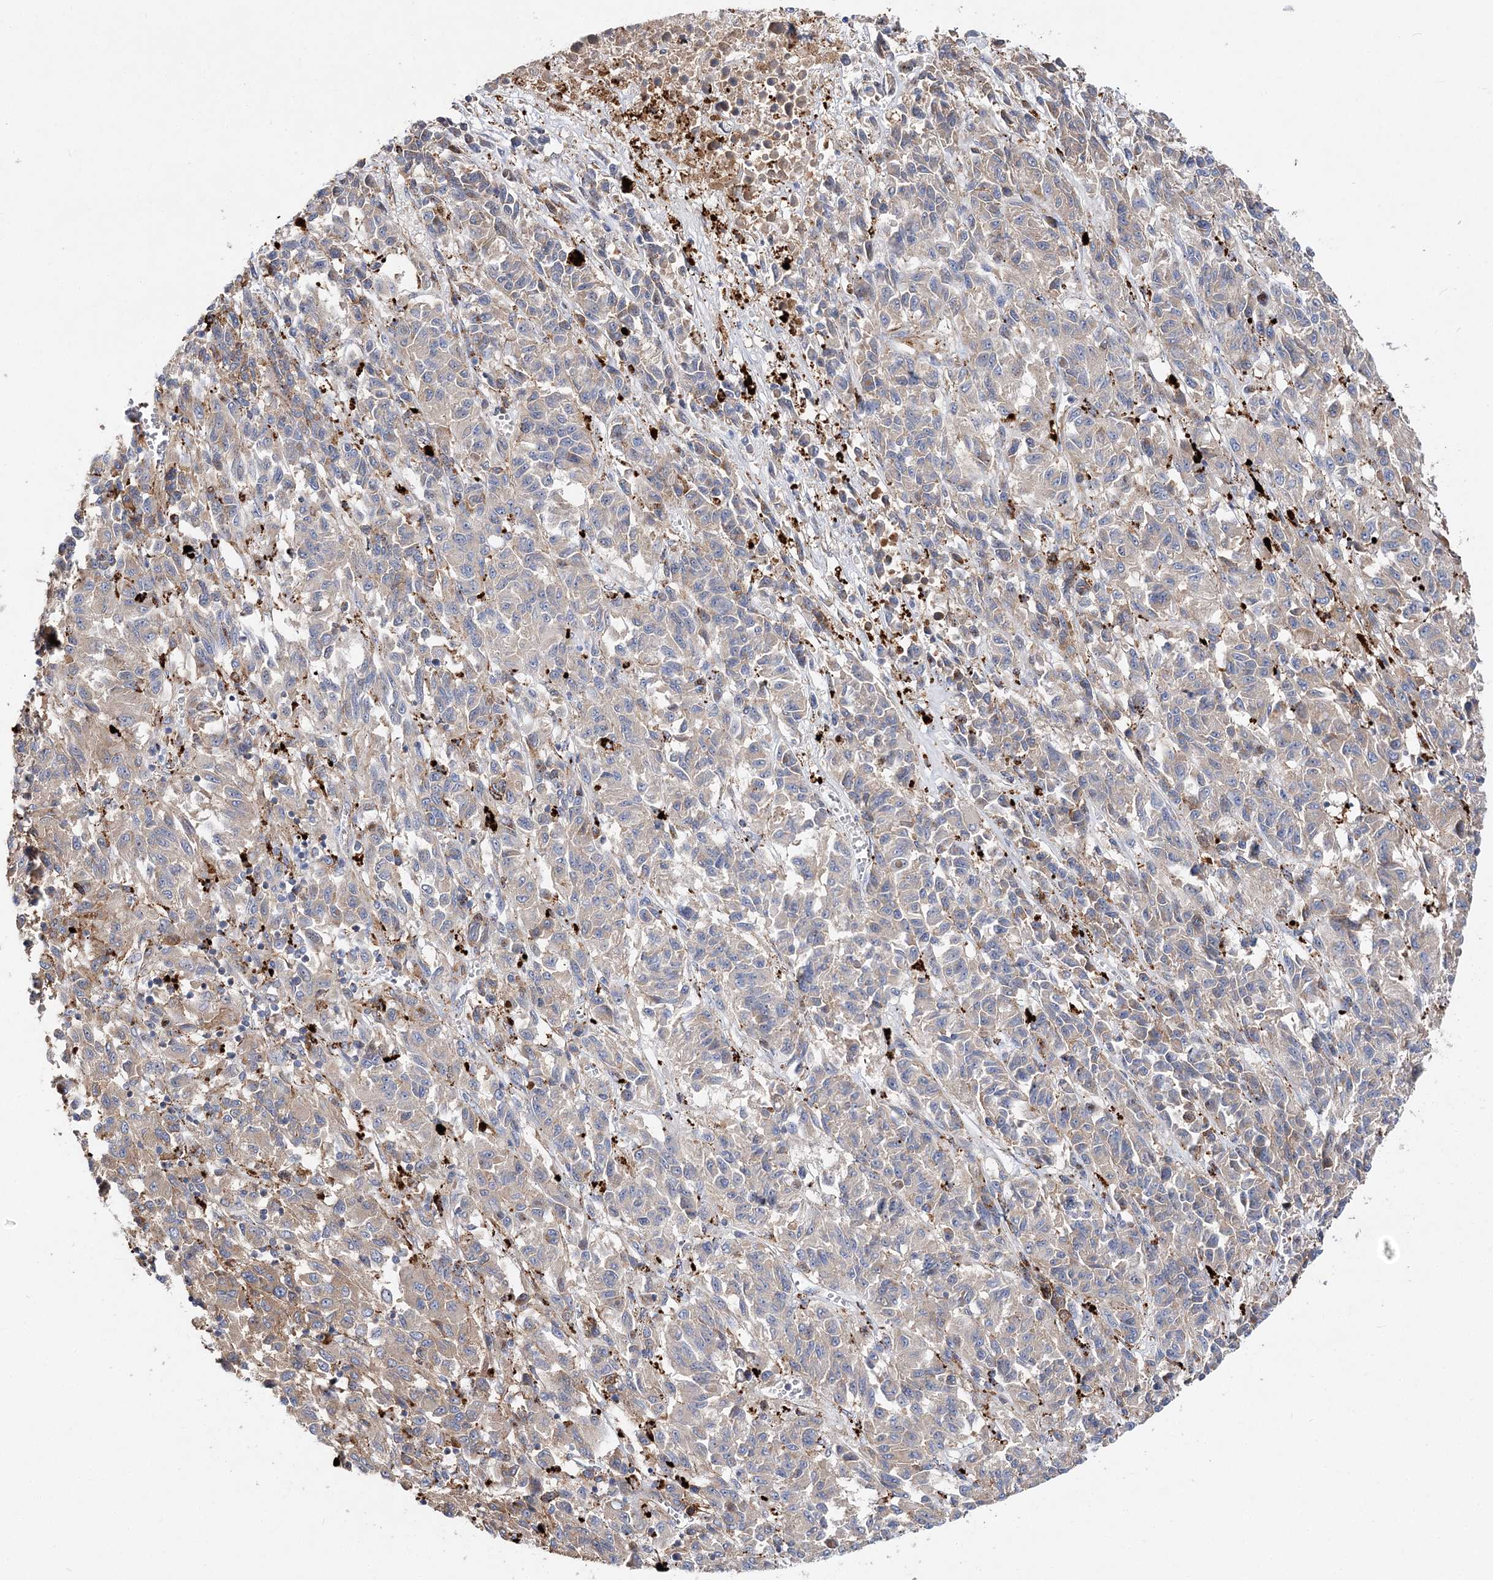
{"staining": {"intensity": "weak", "quantity": ">75%", "location": "cytoplasmic/membranous"}, "tissue": "melanoma", "cell_type": "Tumor cells", "image_type": "cancer", "snomed": [{"axis": "morphology", "description": "Malignant melanoma, Metastatic site"}, {"axis": "topography", "description": "Lung"}], "caption": "Protein analysis of malignant melanoma (metastatic site) tissue reveals weak cytoplasmic/membranous positivity in about >75% of tumor cells.", "gene": "C3orf38", "patient": {"sex": "male", "age": 64}}